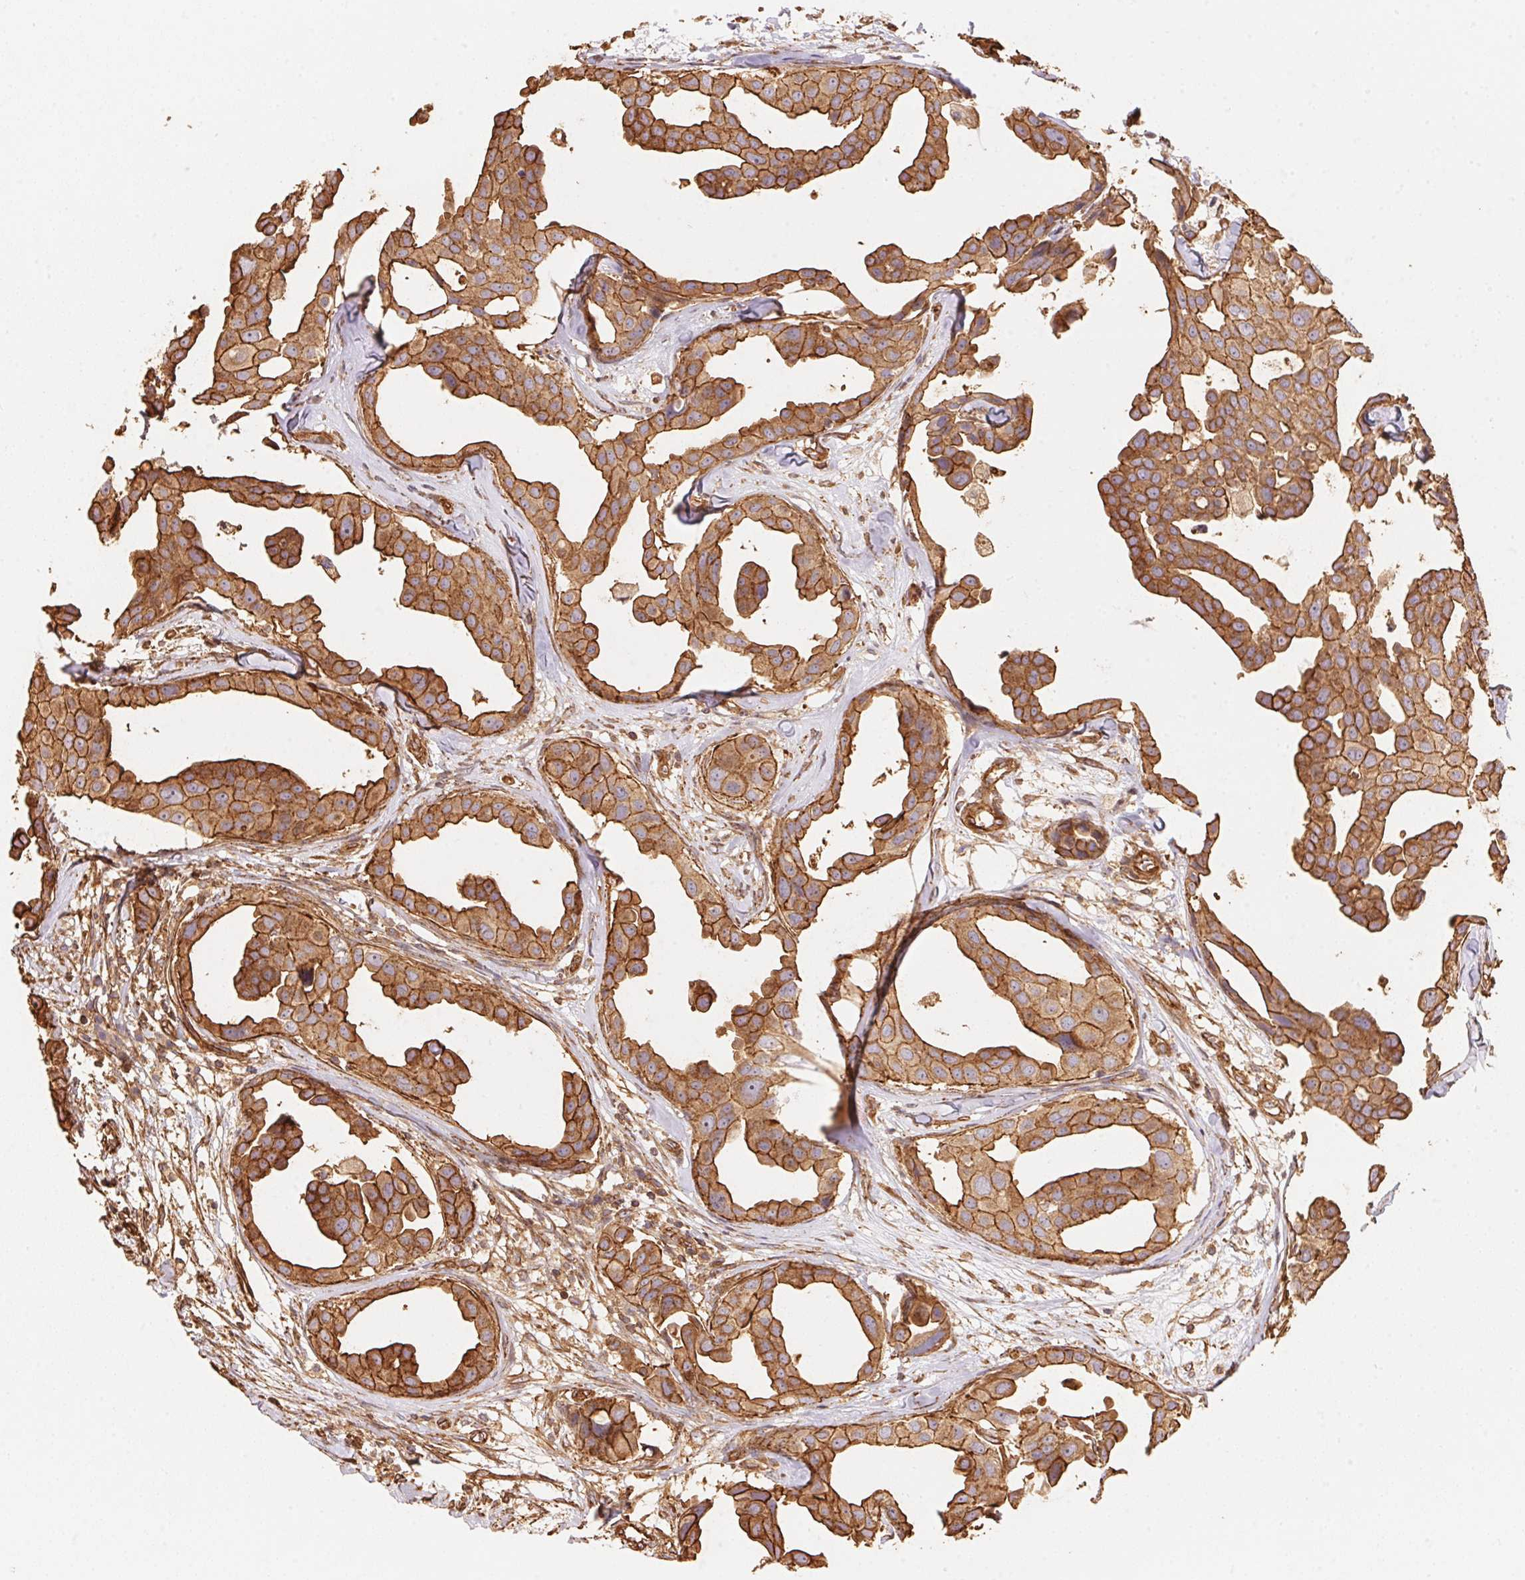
{"staining": {"intensity": "moderate", "quantity": ">75%", "location": "cytoplasmic/membranous"}, "tissue": "breast cancer", "cell_type": "Tumor cells", "image_type": "cancer", "snomed": [{"axis": "morphology", "description": "Duct carcinoma"}, {"axis": "topography", "description": "Breast"}], "caption": "This is an image of IHC staining of breast intraductal carcinoma, which shows moderate positivity in the cytoplasmic/membranous of tumor cells.", "gene": "FRAS1", "patient": {"sex": "female", "age": 38}}